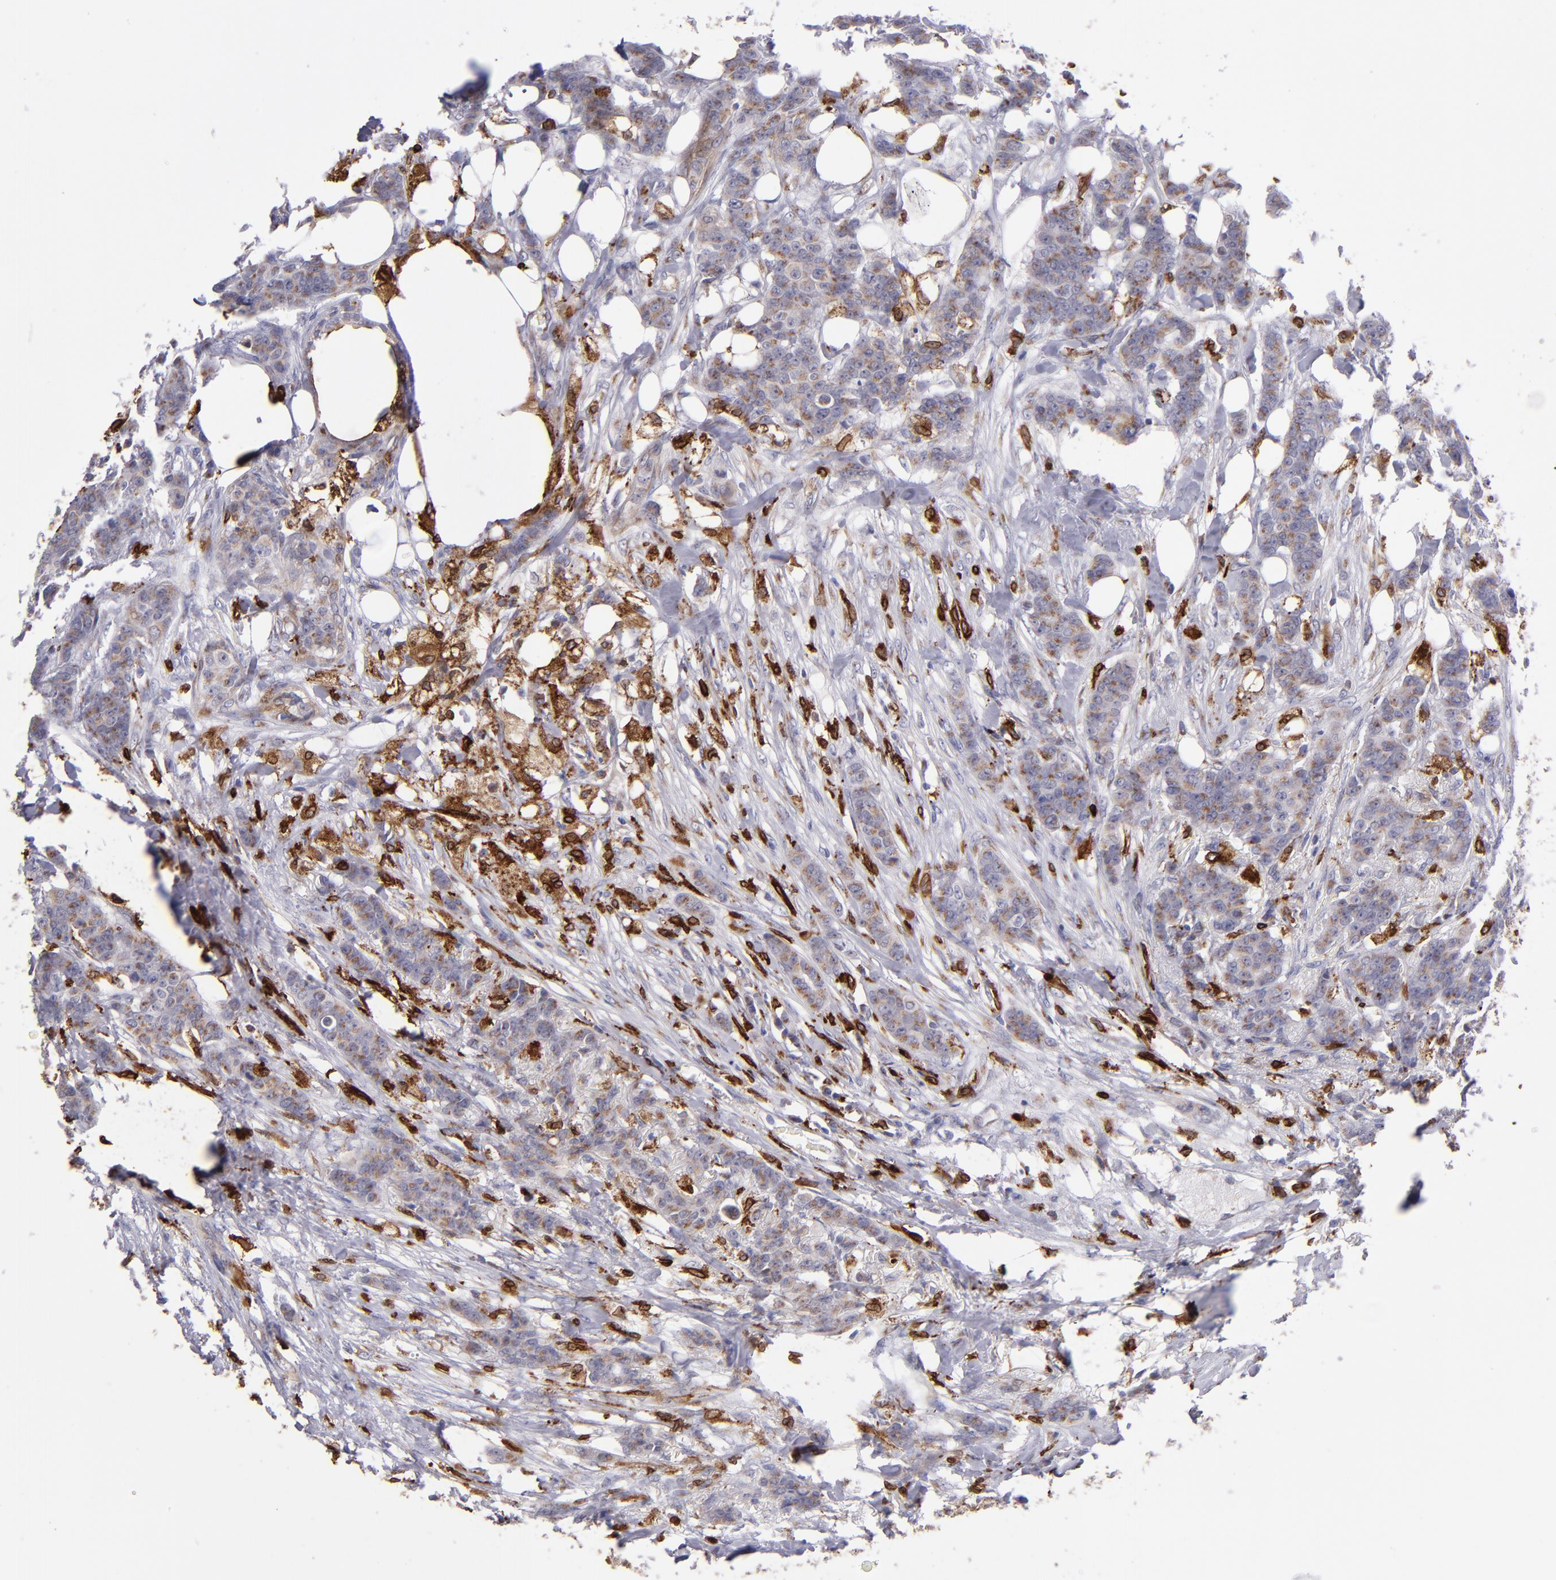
{"staining": {"intensity": "moderate", "quantity": ">75%", "location": "cytoplasmic/membranous"}, "tissue": "breast cancer", "cell_type": "Tumor cells", "image_type": "cancer", "snomed": [{"axis": "morphology", "description": "Duct carcinoma"}, {"axis": "topography", "description": "Breast"}], "caption": "Breast cancer stained with IHC displays moderate cytoplasmic/membranous expression in about >75% of tumor cells.", "gene": "PTGS1", "patient": {"sex": "female", "age": 40}}